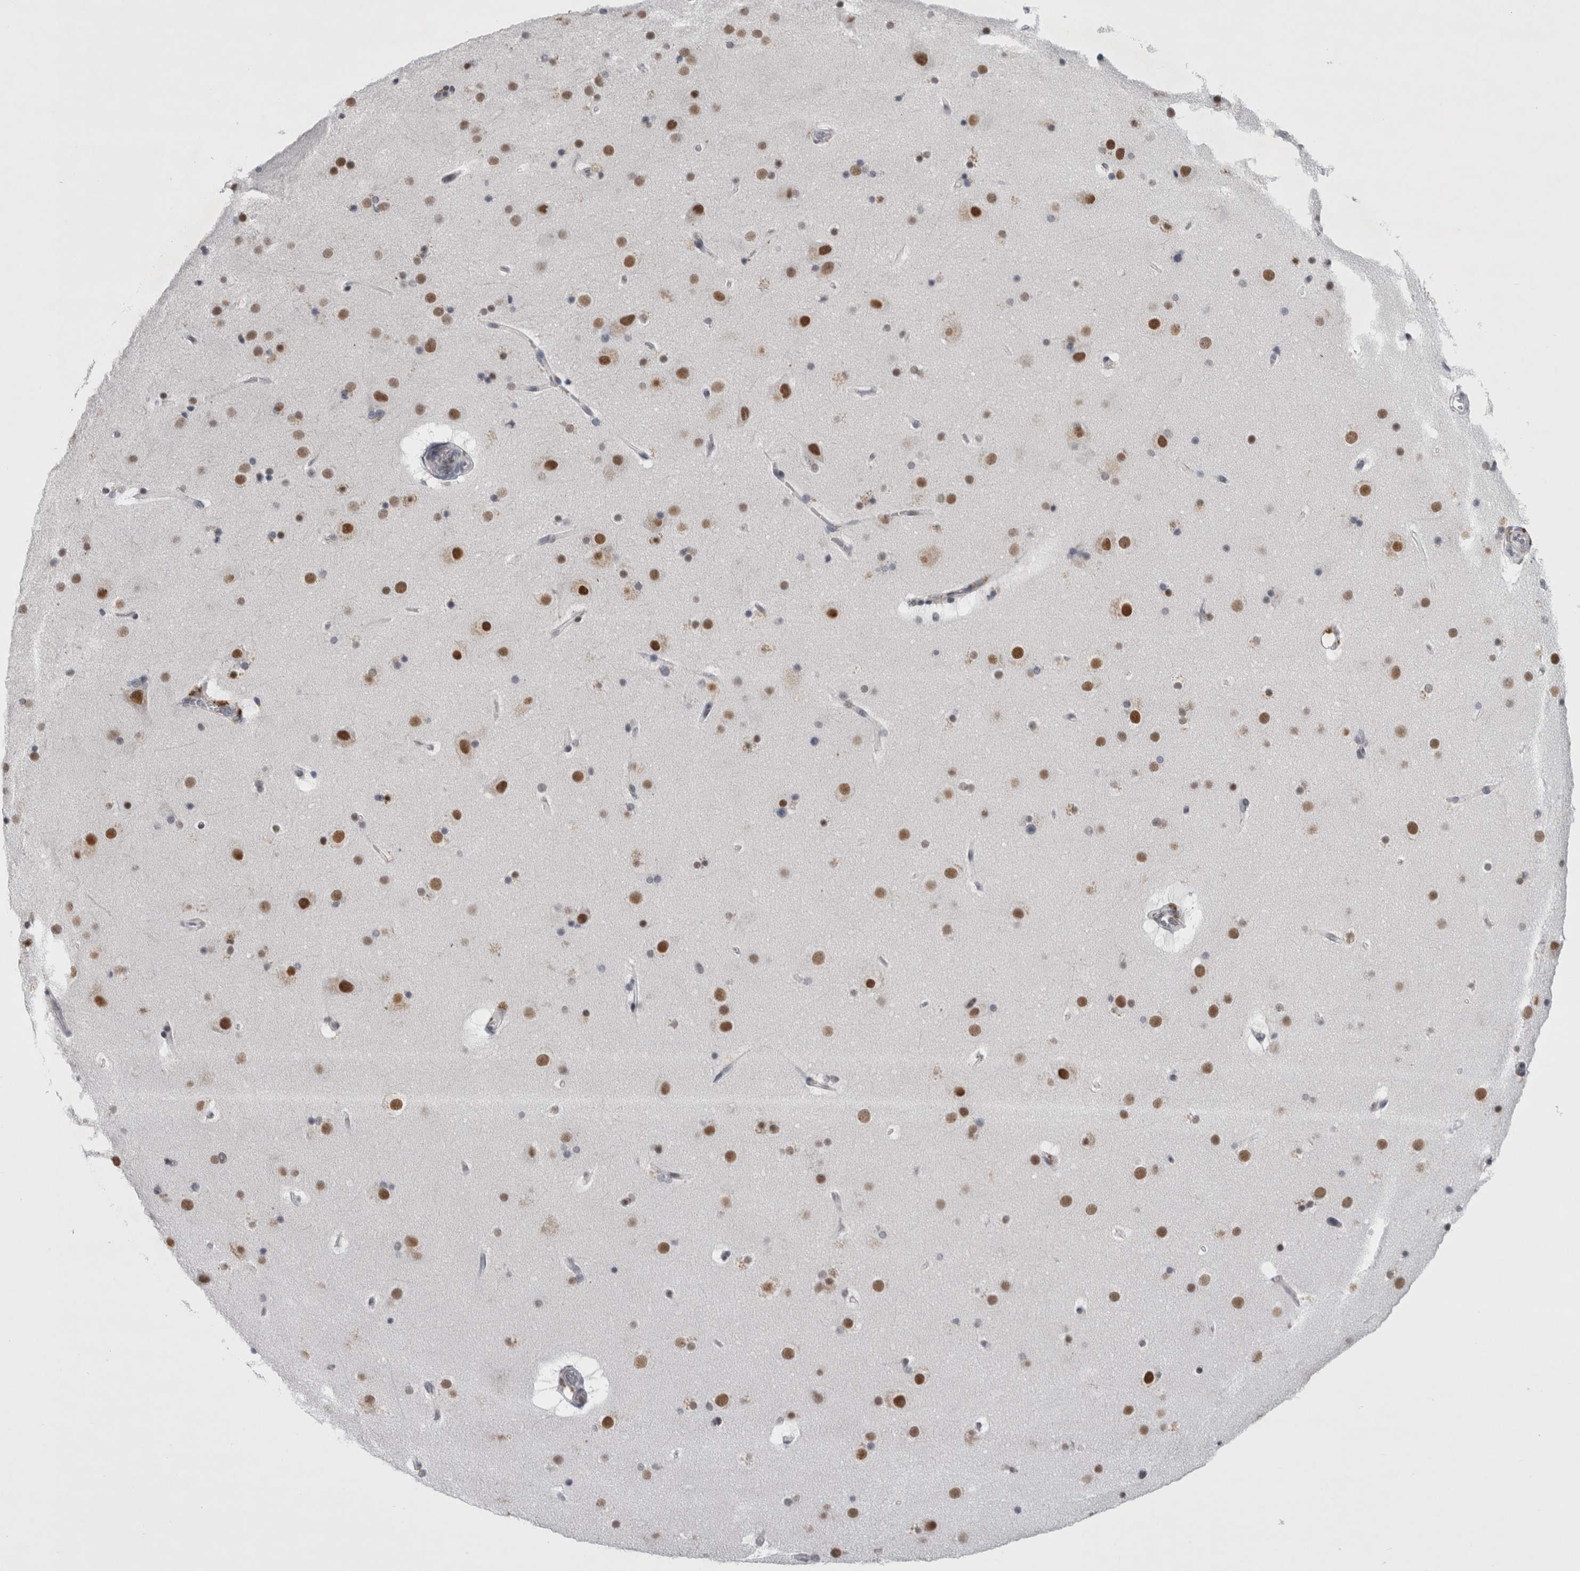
{"staining": {"intensity": "negative", "quantity": "none", "location": "none"}, "tissue": "cerebral cortex", "cell_type": "Endothelial cells", "image_type": "normal", "snomed": [{"axis": "morphology", "description": "Normal tissue, NOS"}, {"axis": "topography", "description": "Cerebral cortex"}], "caption": "The photomicrograph displays no staining of endothelial cells in benign cerebral cortex. (DAB IHC visualized using brightfield microscopy, high magnification).", "gene": "PSMB2", "patient": {"sex": "male", "age": 57}}